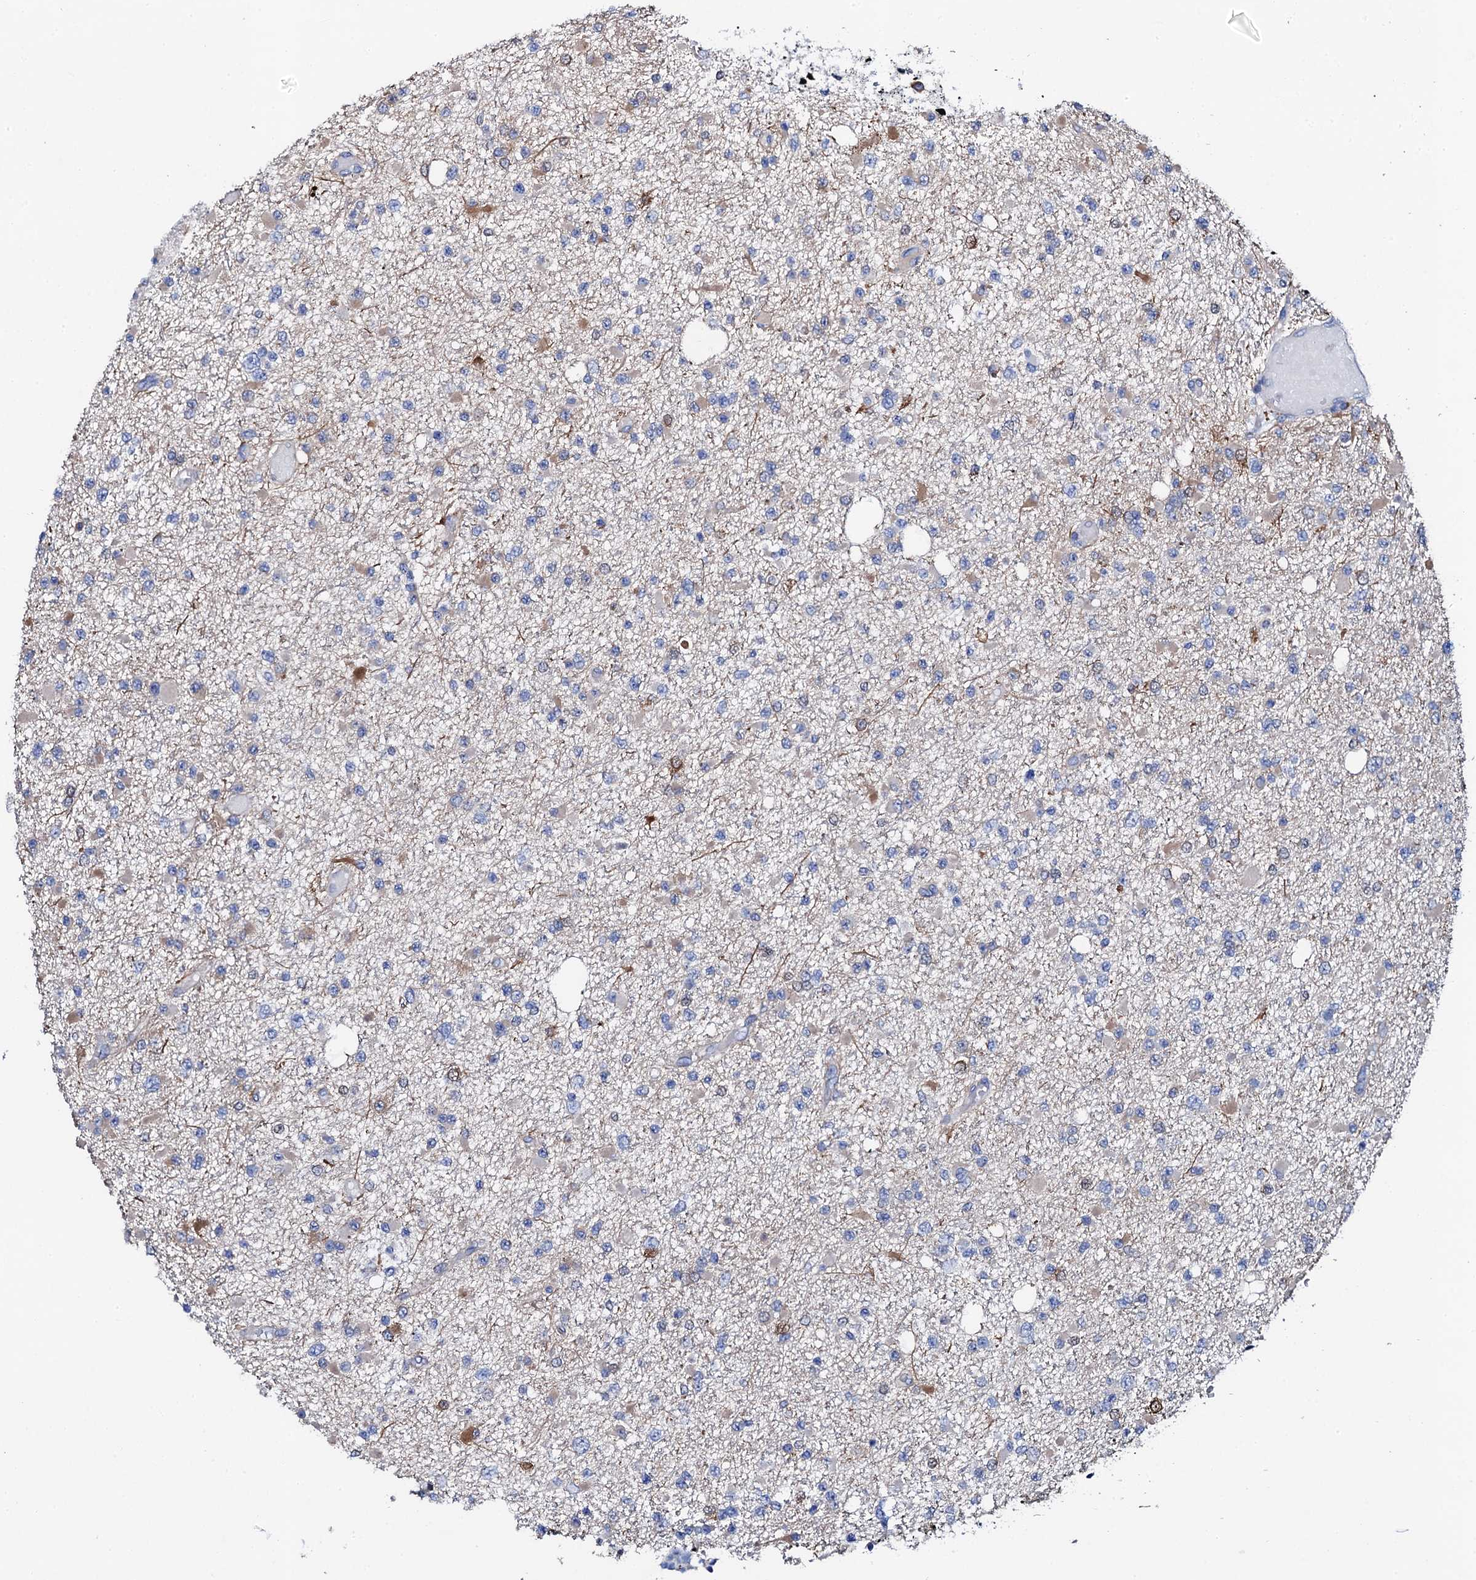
{"staining": {"intensity": "moderate", "quantity": "<25%", "location": "cytoplasmic/membranous"}, "tissue": "glioma", "cell_type": "Tumor cells", "image_type": "cancer", "snomed": [{"axis": "morphology", "description": "Glioma, malignant, Low grade"}, {"axis": "topography", "description": "Brain"}], "caption": "Malignant glioma (low-grade) stained with a protein marker demonstrates moderate staining in tumor cells.", "gene": "KLHL32", "patient": {"sex": "female", "age": 22}}